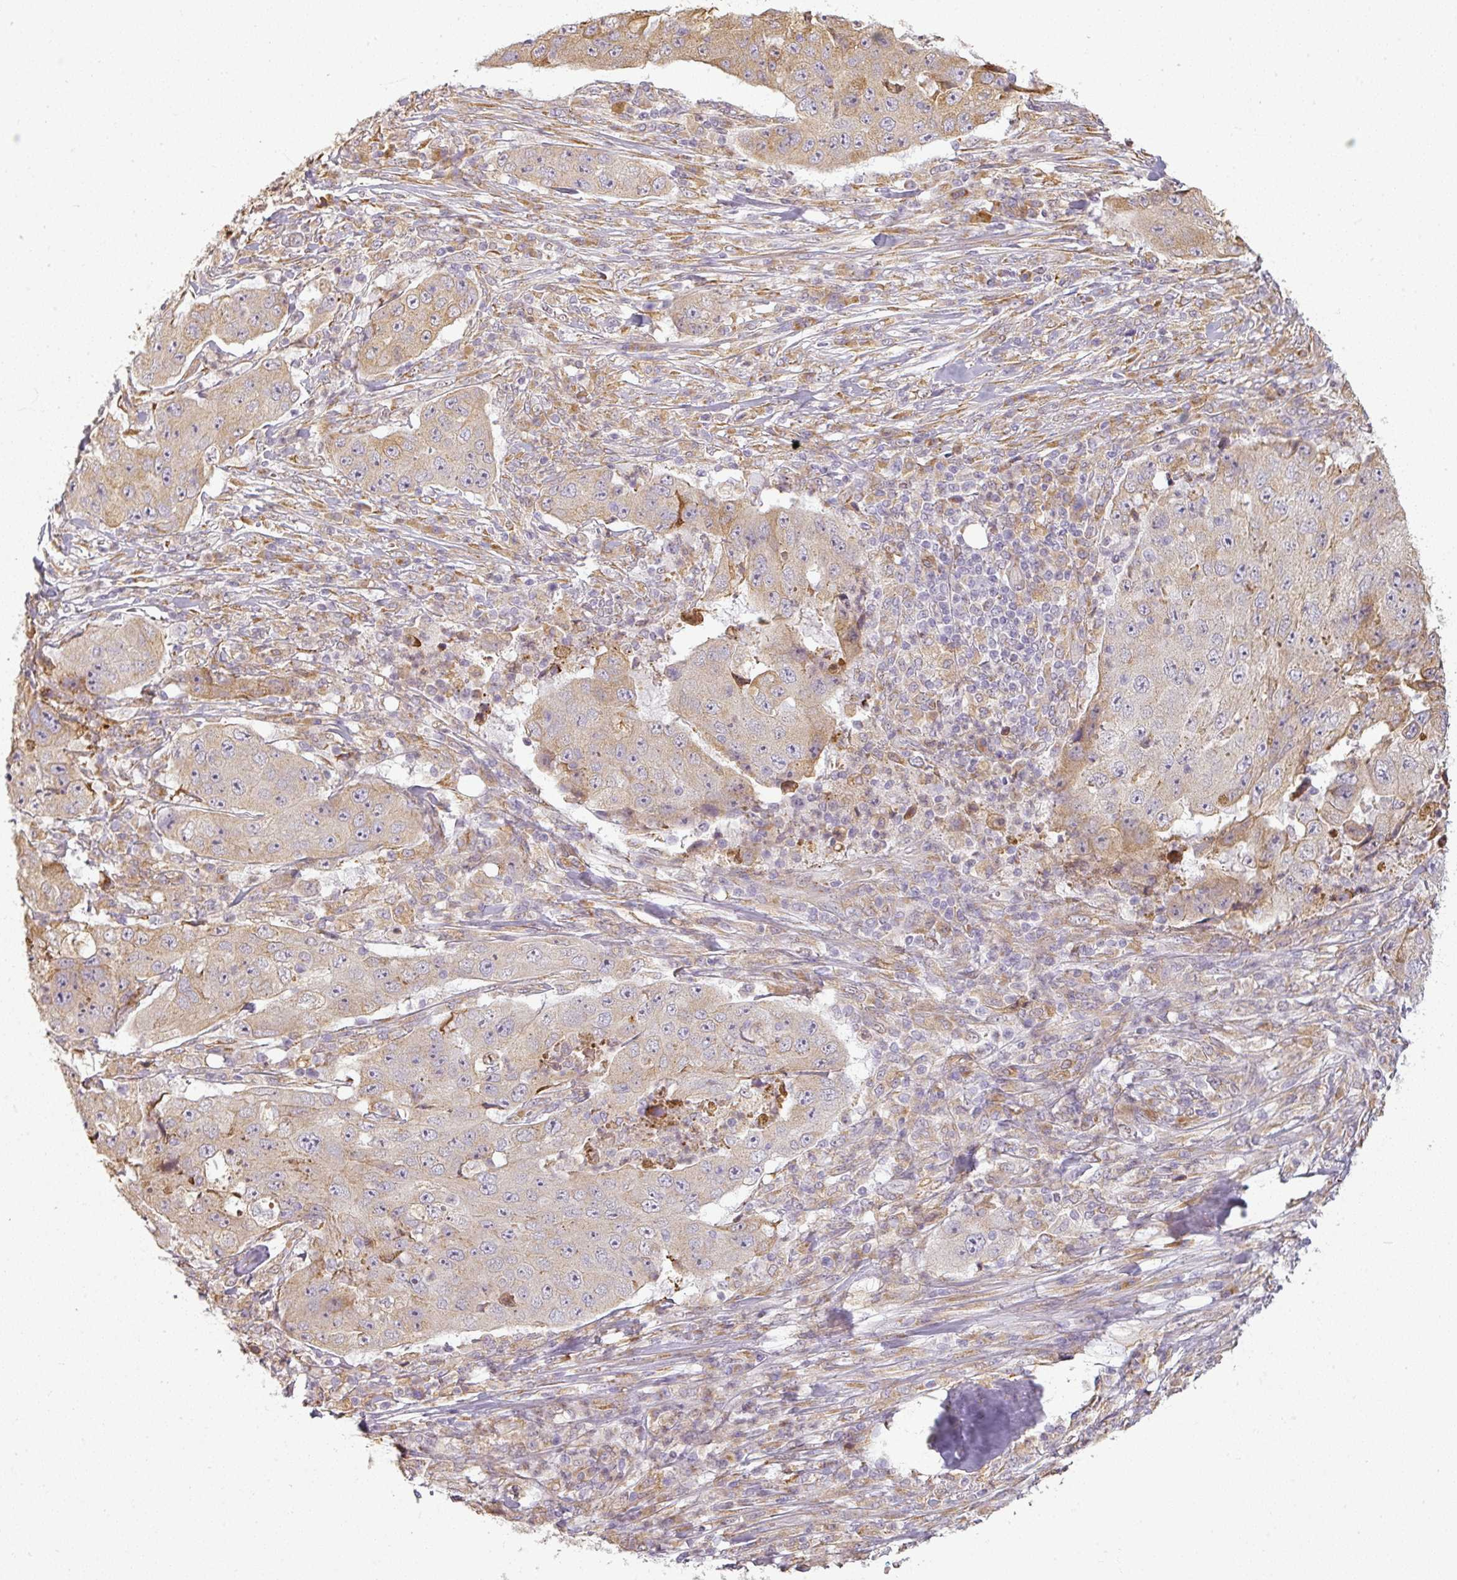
{"staining": {"intensity": "weak", "quantity": "25%-75%", "location": "cytoplasmic/membranous"}, "tissue": "lung cancer", "cell_type": "Tumor cells", "image_type": "cancer", "snomed": [{"axis": "morphology", "description": "Squamous cell carcinoma, NOS"}, {"axis": "topography", "description": "Lung"}], "caption": "A high-resolution histopathology image shows immunohistochemistry (IHC) staining of lung cancer, which demonstrates weak cytoplasmic/membranous expression in approximately 25%-75% of tumor cells.", "gene": "CCDC144A", "patient": {"sex": "male", "age": 64}}